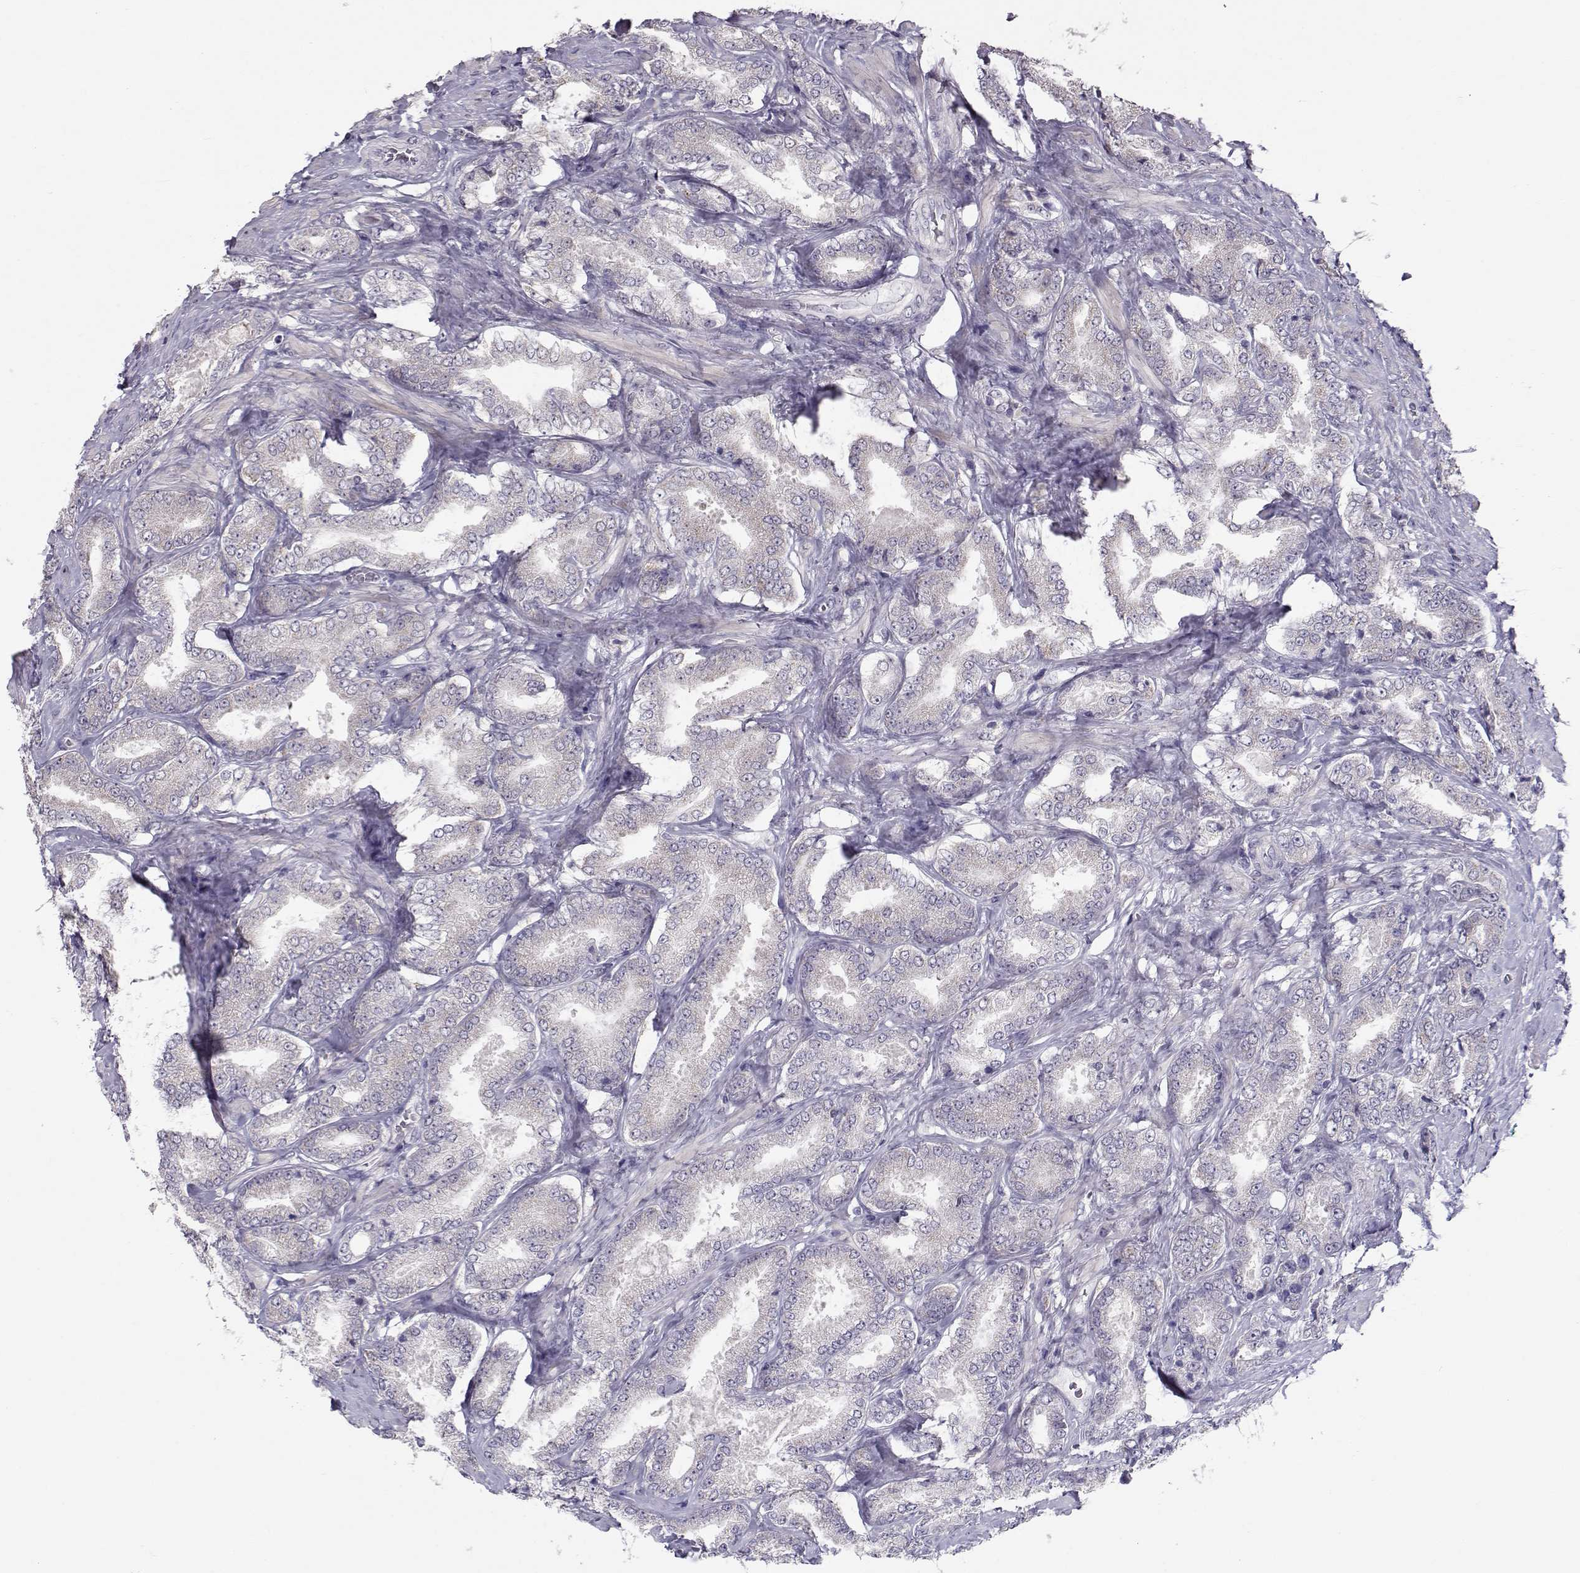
{"staining": {"intensity": "negative", "quantity": "none", "location": "none"}, "tissue": "prostate cancer", "cell_type": "Tumor cells", "image_type": "cancer", "snomed": [{"axis": "morphology", "description": "Adenocarcinoma, NOS"}, {"axis": "topography", "description": "Prostate"}], "caption": "Protein analysis of prostate cancer (adenocarcinoma) reveals no significant positivity in tumor cells.", "gene": "NPVF", "patient": {"sex": "male", "age": 64}}